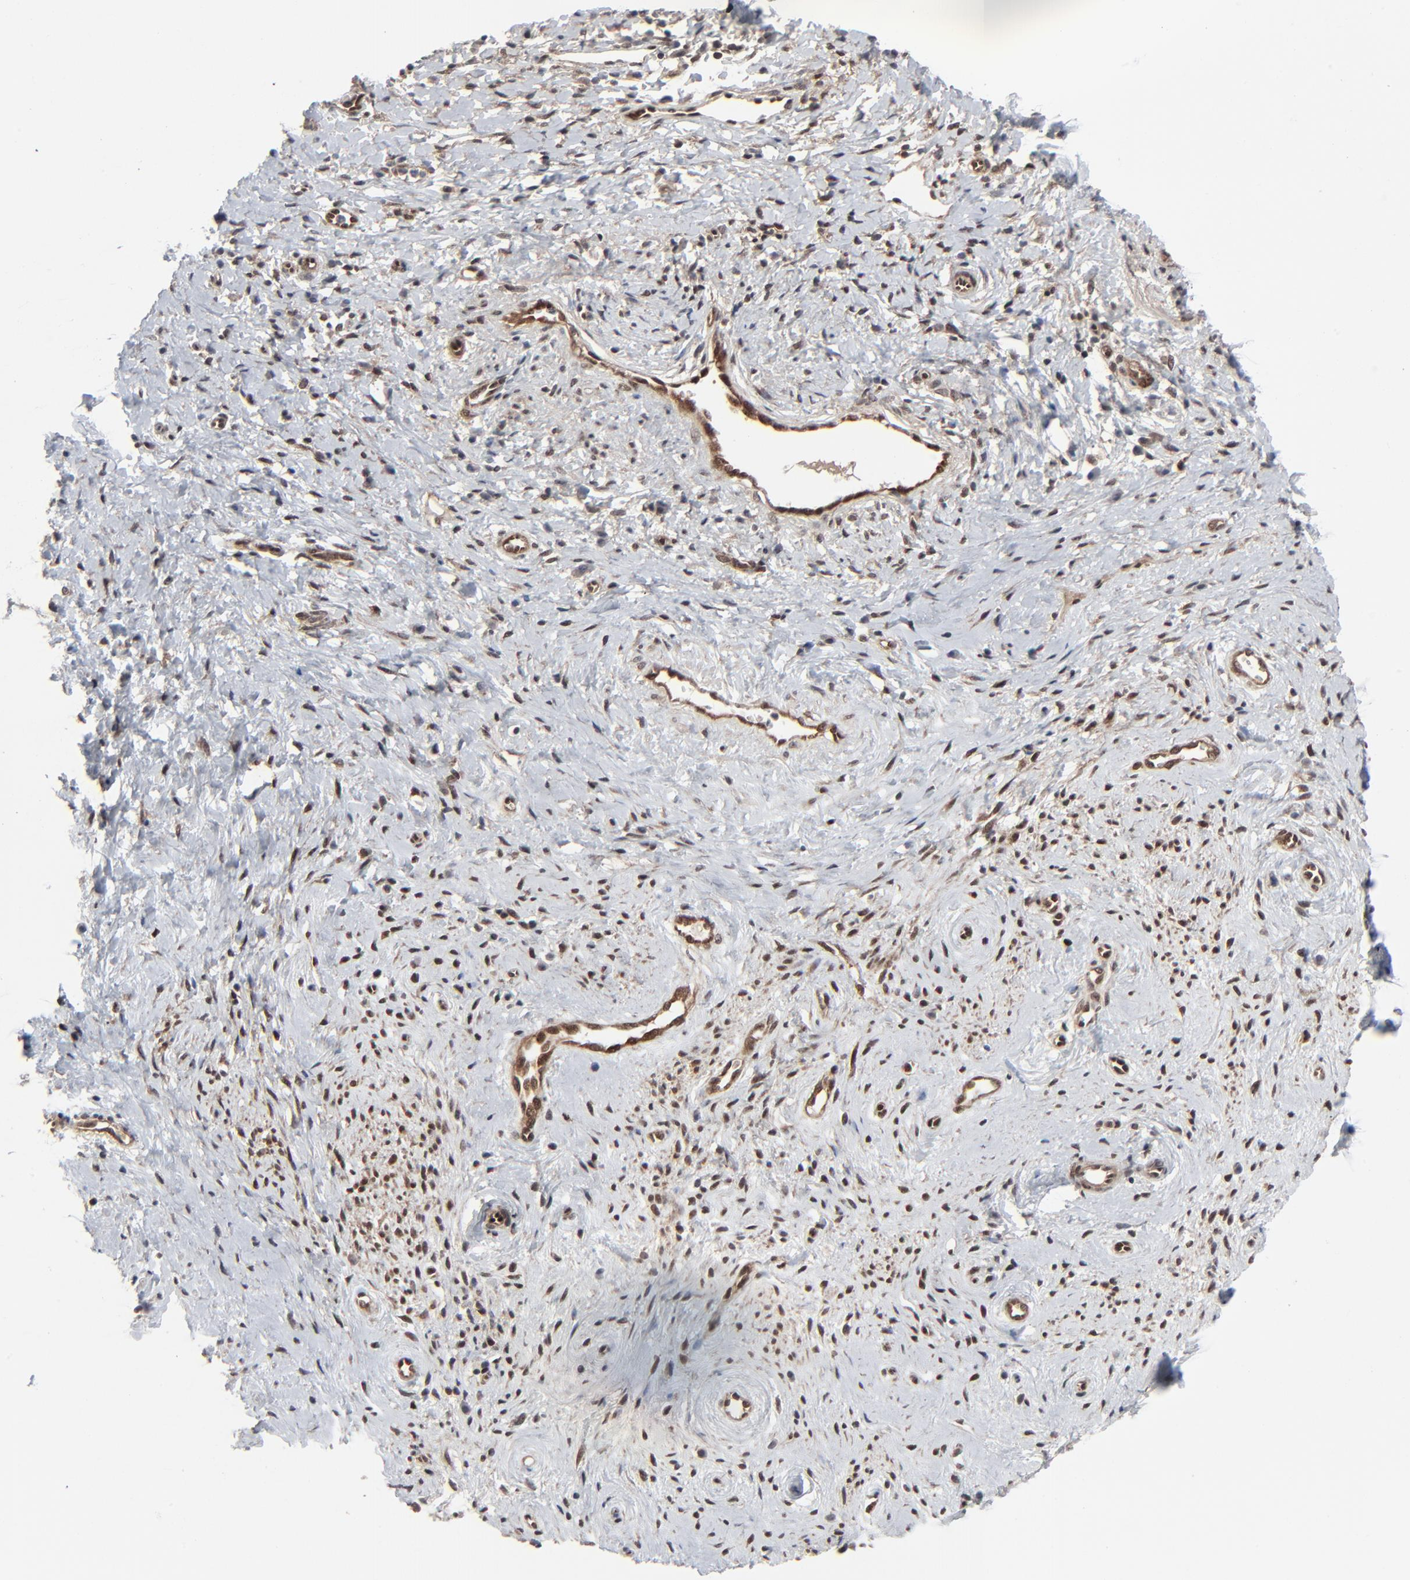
{"staining": {"intensity": "negative", "quantity": "none", "location": "none"}, "tissue": "cervical cancer", "cell_type": "Tumor cells", "image_type": "cancer", "snomed": [{"axis": "morphology", "description": "Normal tissue, NOS"}, {"axis": "morphology", "description": "Squamous cell carcinoma, NOS"}, {"axis": "topography", "description": "Cervix"}], "caption": "Immunohistochemistry (IHC) histopathology image of human cervical cancer stained for a protein (brown), which reveals no staining in tumor cells. Brightfield microscopy of immunohistochemistry stained with DAB (brown) and hematoxylin (blue), captured at high magnification.", "gene": "AKT1", "patient": {"sex": "female", "age": 39}}